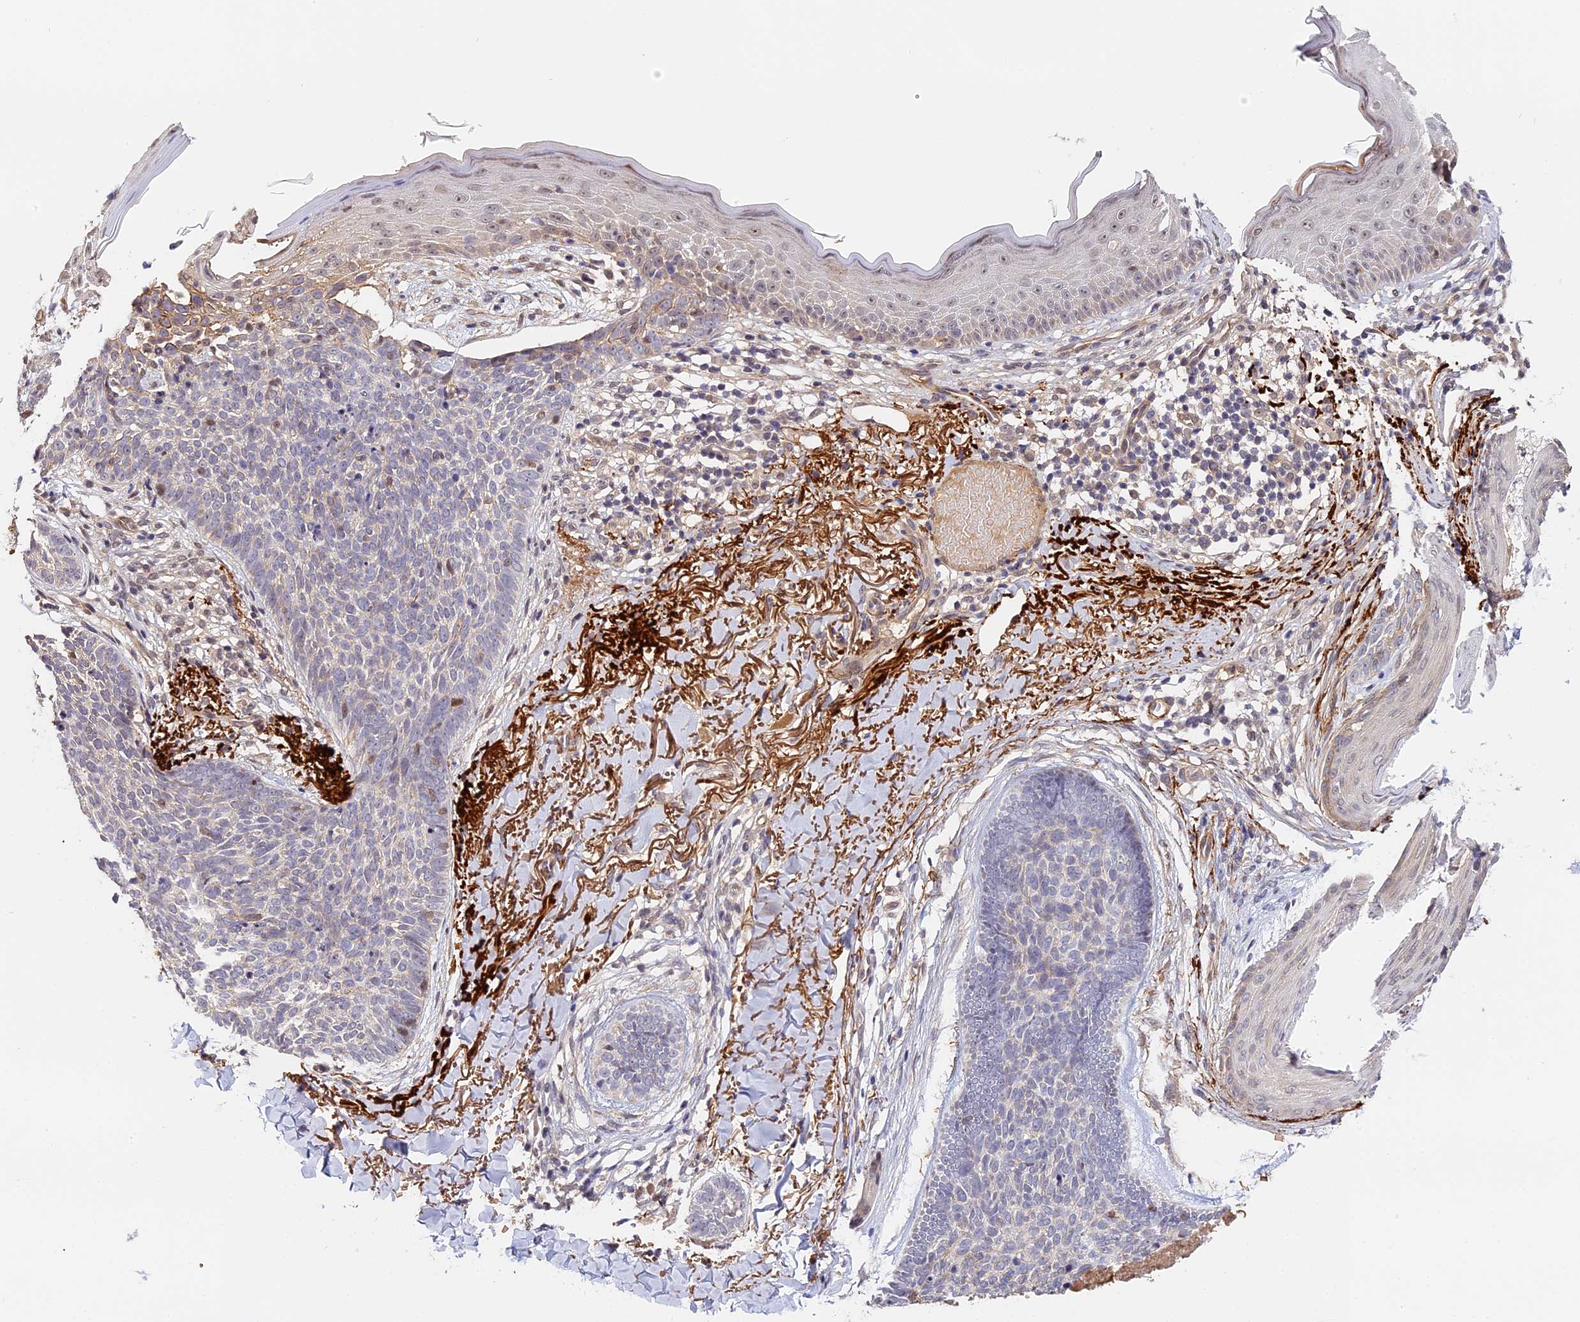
{"staining": {"intensity": "negative", "quantity": "none", "location": "none"}, "tissue": "skin cancer", "cell_type": "Tumor cells", "image_type": "cancer", "snomed": [{"axis": "morphology", "description": "Basal cell carcinoma"}, {"axis": "topography", "description": "Skin"}], "caption": "Skin cancer (basal cell carcinoma) stained for a protein using immunohistochemistry displays no staining tumor cells.", "gene": "IMPACT", "patient": {"sex": "female", "age": 70}}